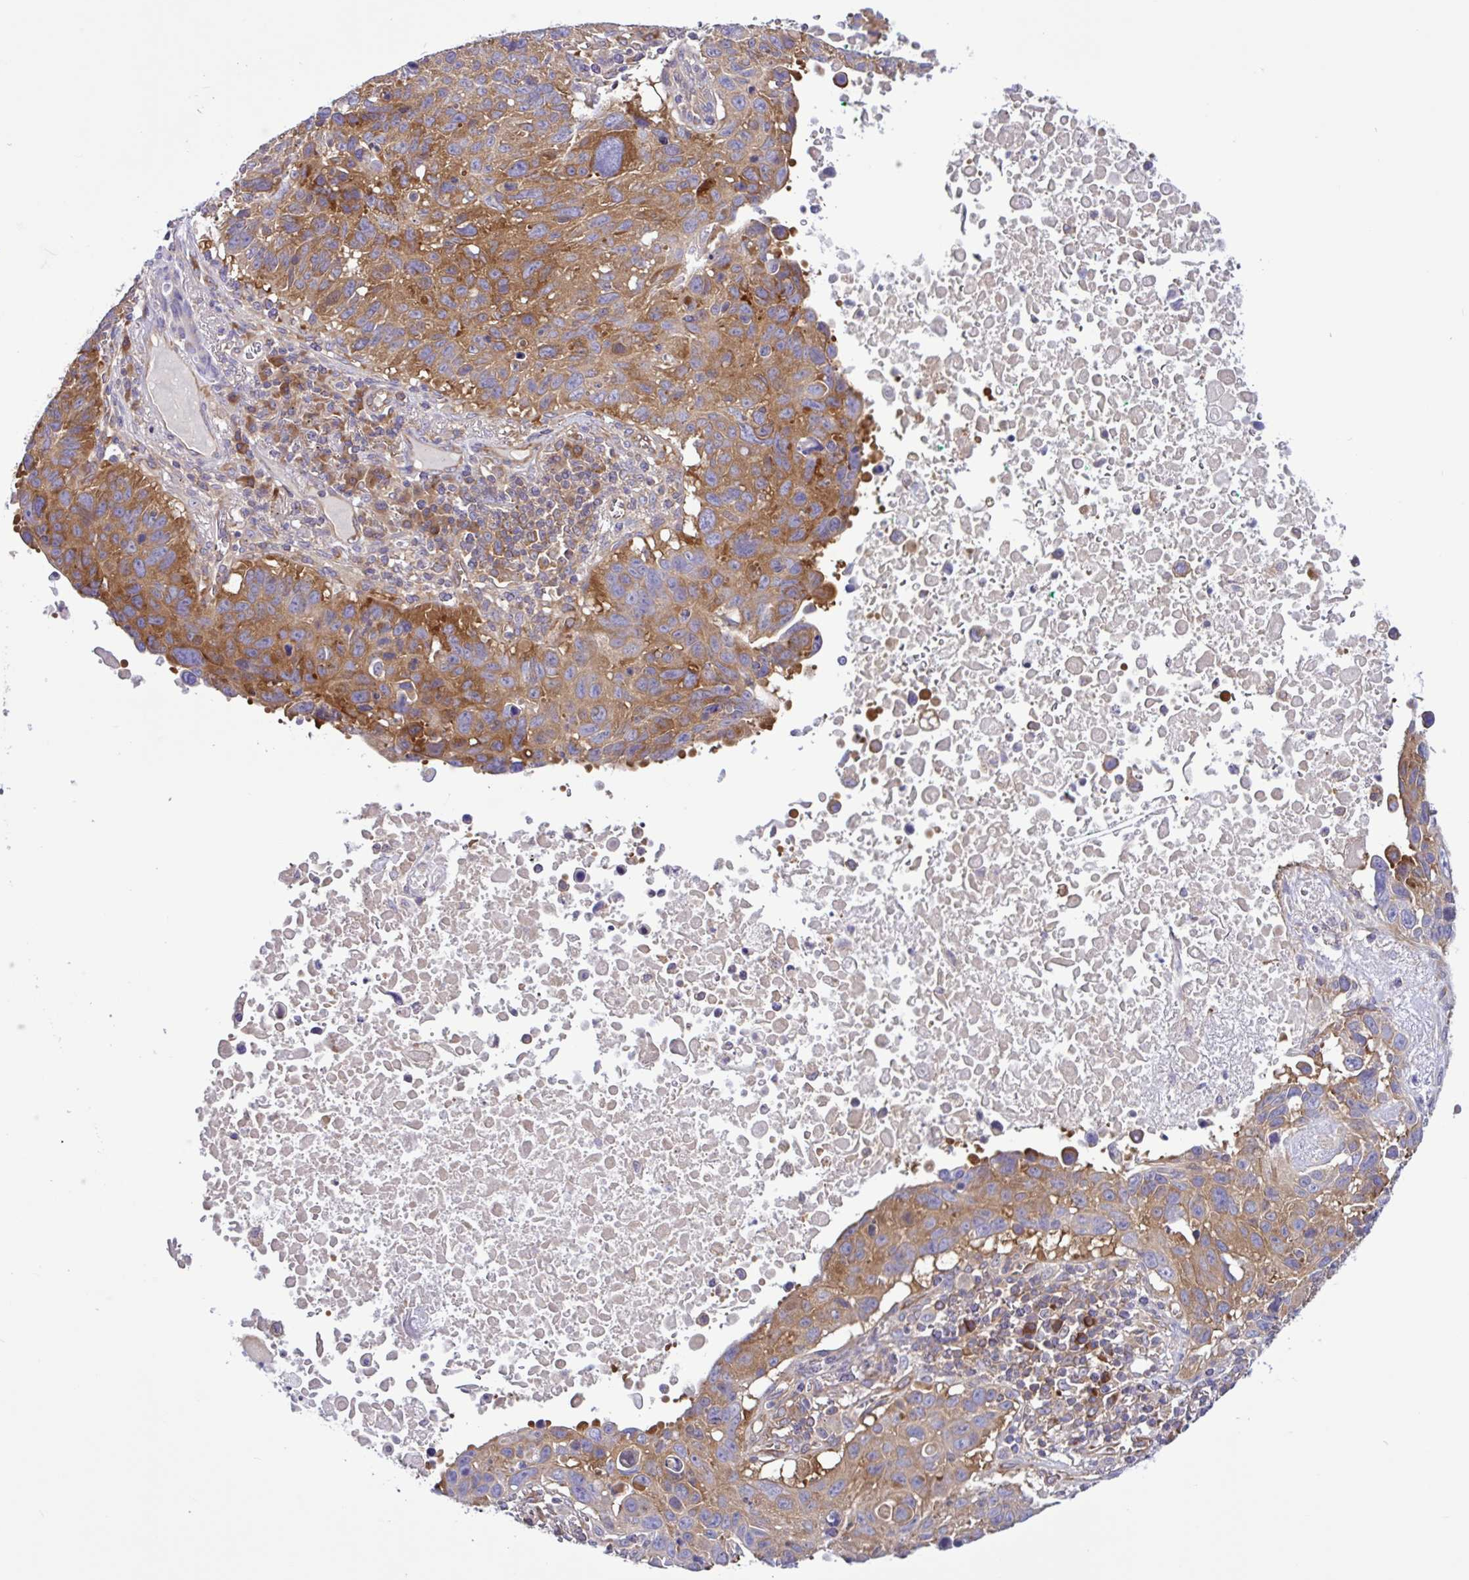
{"staining": {"intensity": "moderate", "quantity": ">75%", "location": "cytoplasmic/membranous"}, "tissue": "lung cancer", "cell_type": "Tumor cells", "image_type": "cancer", "snomed": [{"axis": "morphology", "description": "Squamous cell carcinoma, NOS"}, {"axis": "topography", "description": "Lung"}], "caption": "Immunohistochemical staining of lung cancer (squamous cell carcinoma) demonstrates medium levels of moderate cytoplasmic/membranous positivity in approximately >75% of tumor cells.", "gene": "LARS1", "patient": {"sex": "male", "age": 66}}